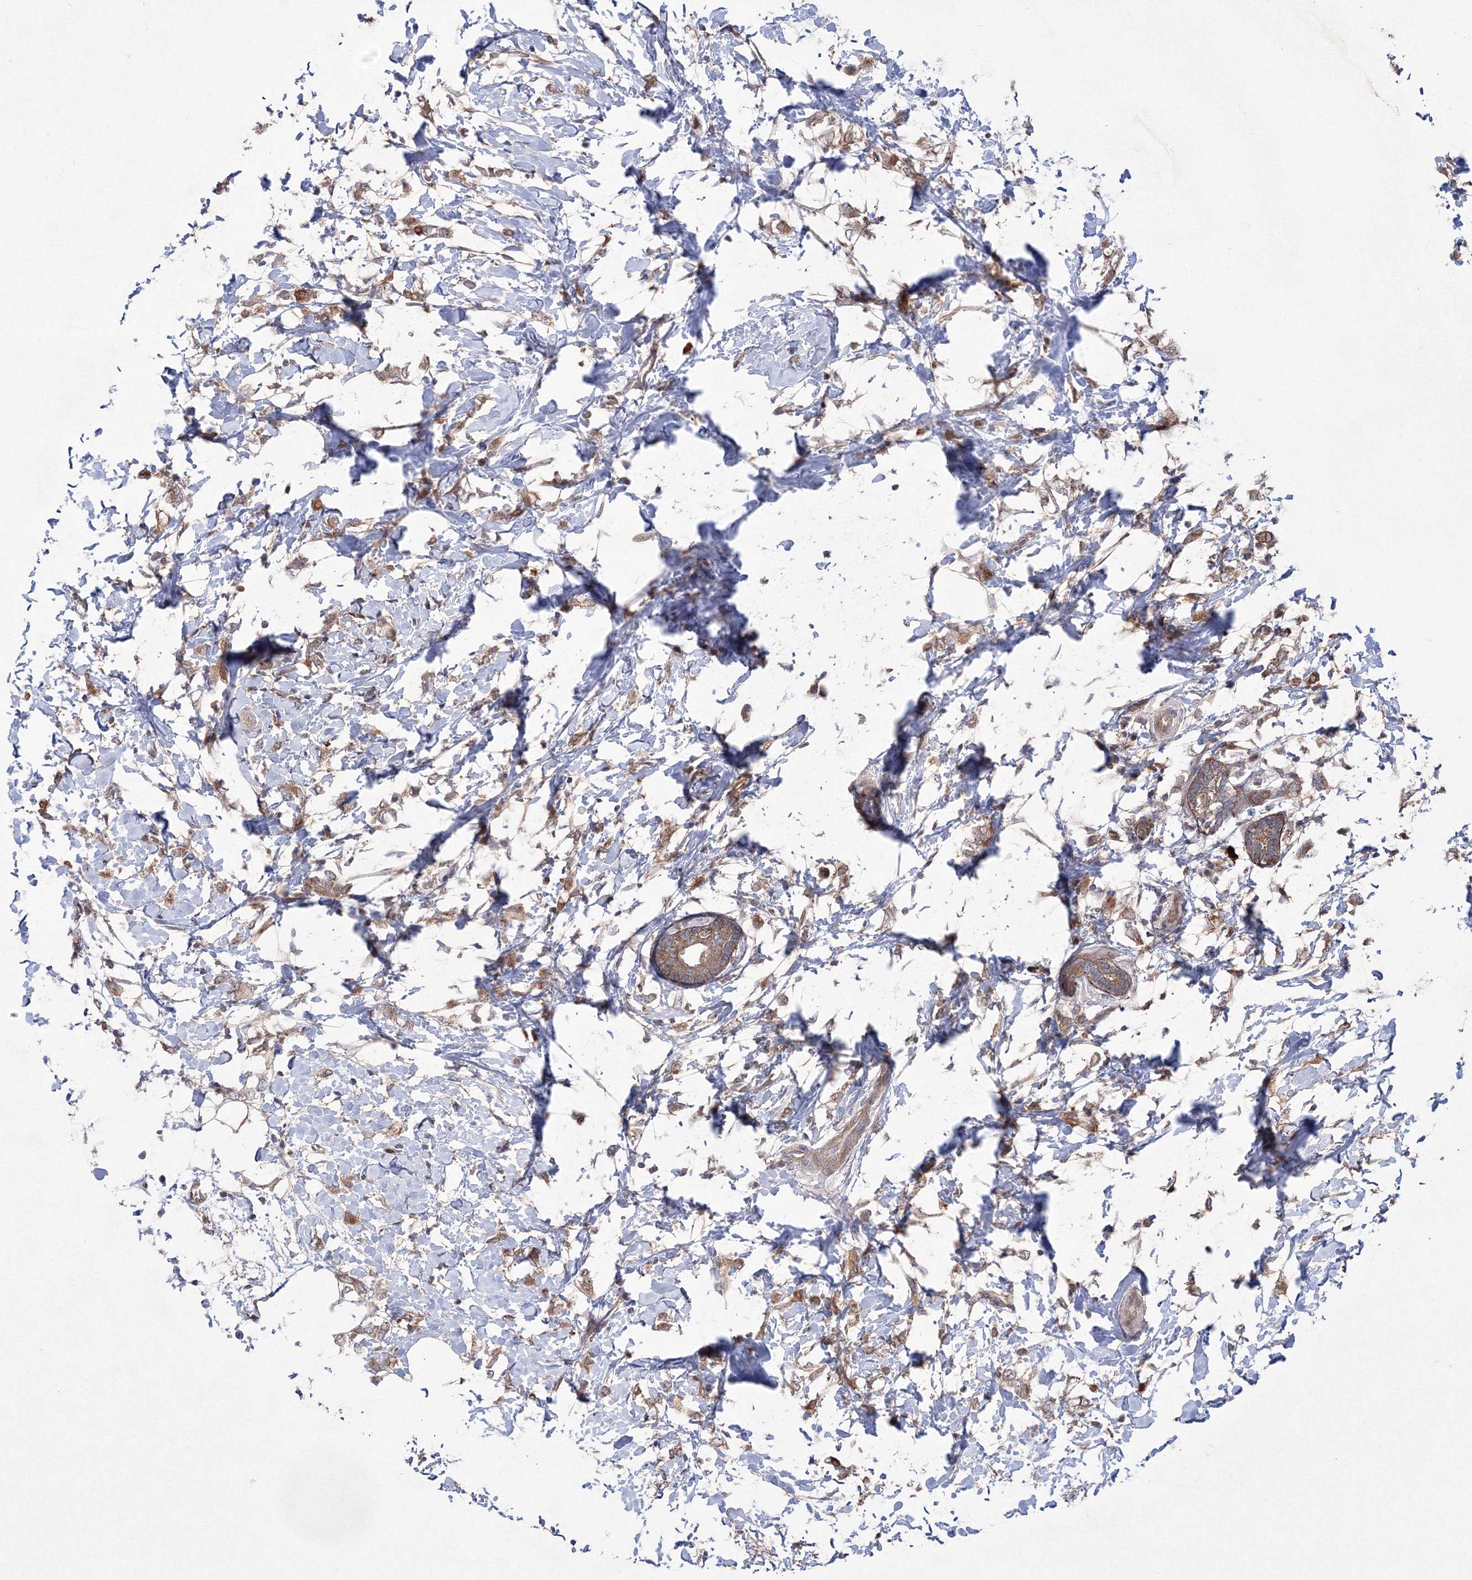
{"staining": {"intensity": "moderate", "quantity": ">75%", "location": "cytoplasmic/membranous"}, "tissue": "breast cancer", "cell_type": "Tumor cells", "image_type": "cancer", "snomed": [{"axis": "morphology", "description": "Normal tissue, NOS"}, {"axis": "morphology", "description": "Lobular carcinoma"}, {"axis": "topography", "description": "Breast"}], "caption": "This is a histology image of IHC staining of breast lobular carcinoma, which shows moderate staining in the cytoplasmic/membranous of tumor cells.", "gene": "RANBP3L", "patient": {"sex": "female", "age": 47}}